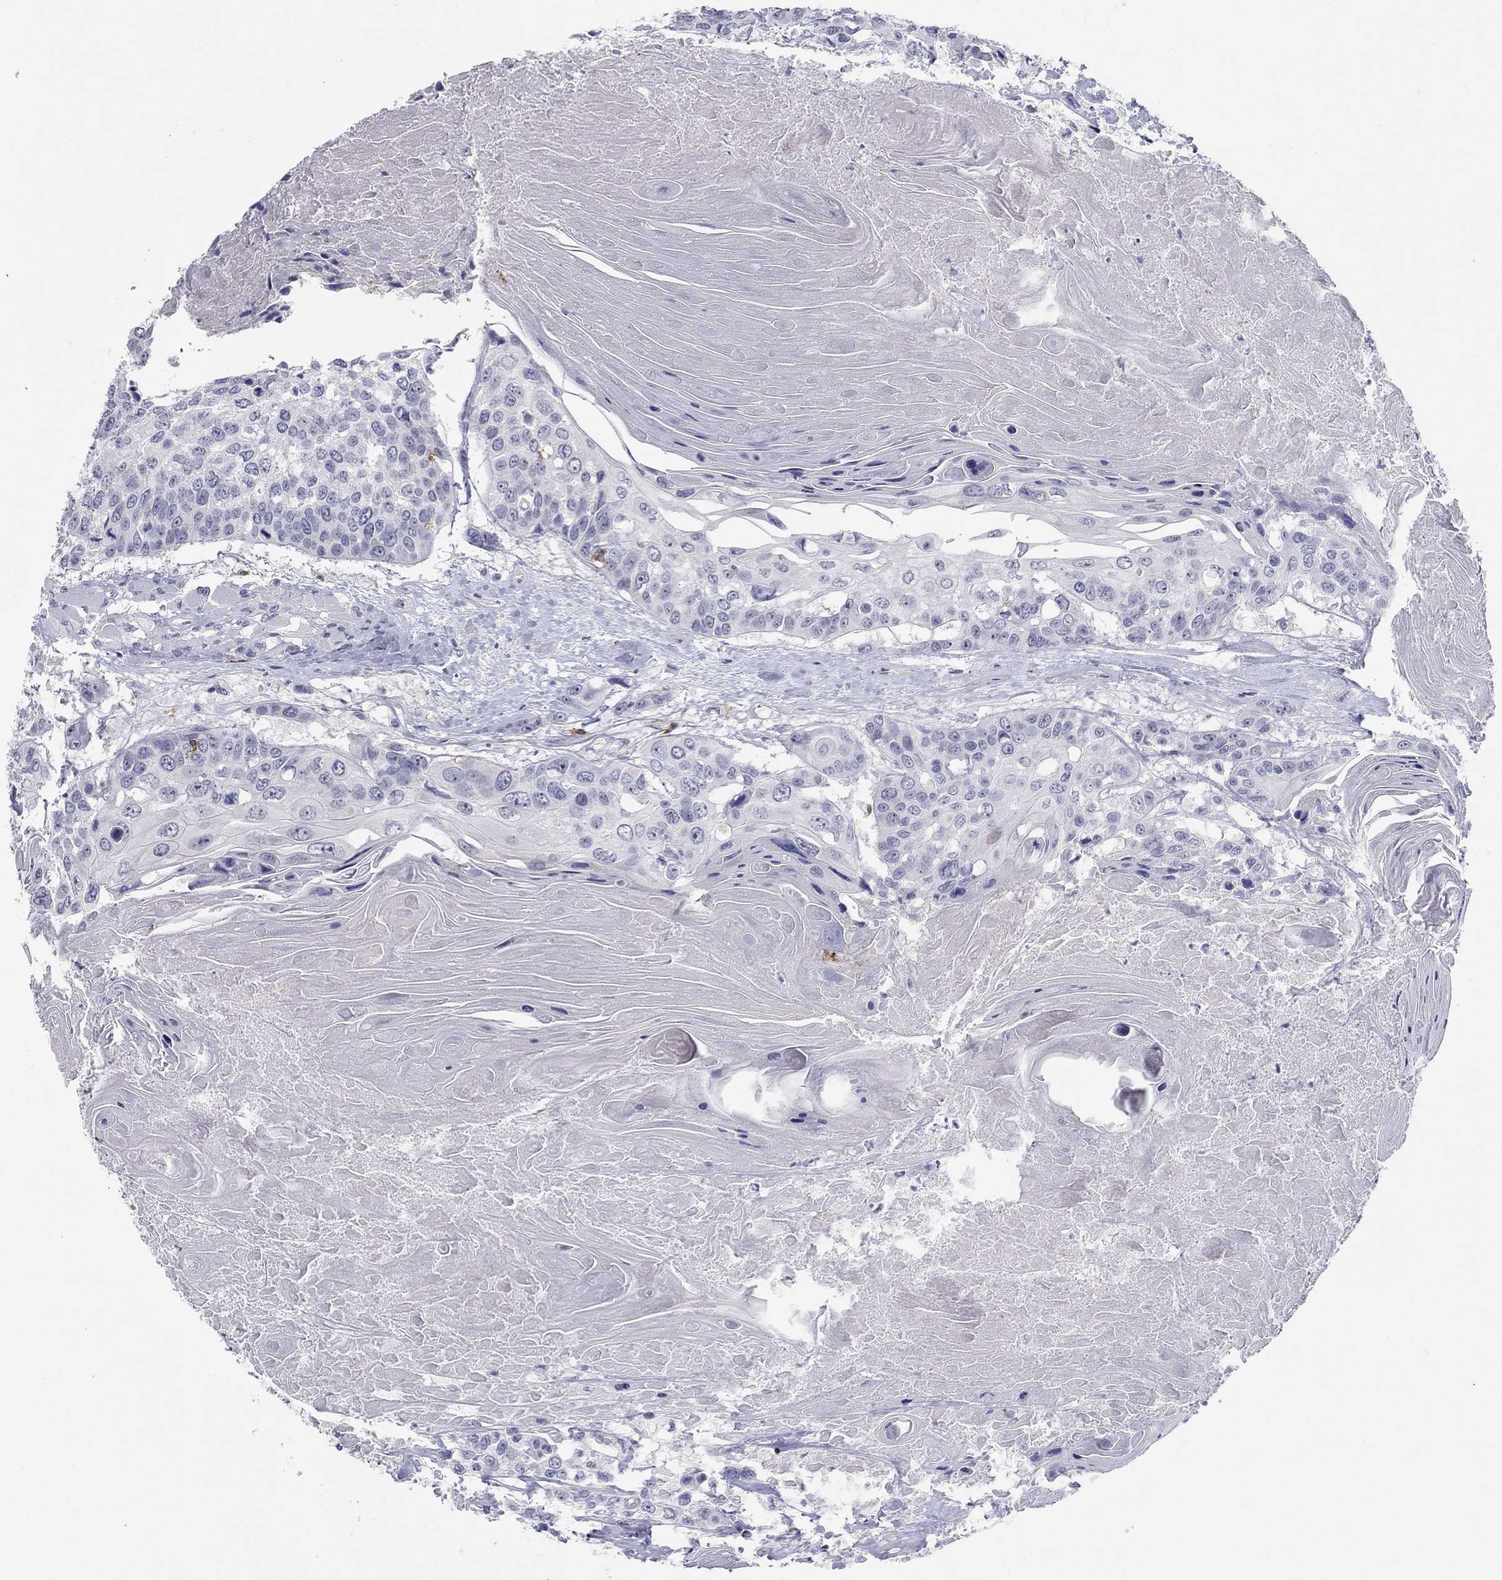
{"staining": {"intensity": "negative", "quantity": "none", "location": "none"}, "tissue": "head and neck cancer", "cell_type": "Tumor cells", "image_type": "cancer", "snomed": [{"axis": "morphology", "description": "Squamous cell carcinoma, NOS"}, {"axis": "topography", "description": "Oral tissue"}, {"axis": "topography", "description": "Head-Neck"}], "caption": "There is no significant expression in tumor cells of head and neck cancer (squamous cell carcinoma).", "gene": "ITGAE", "patient": {"sex": "male", "age": 56}}